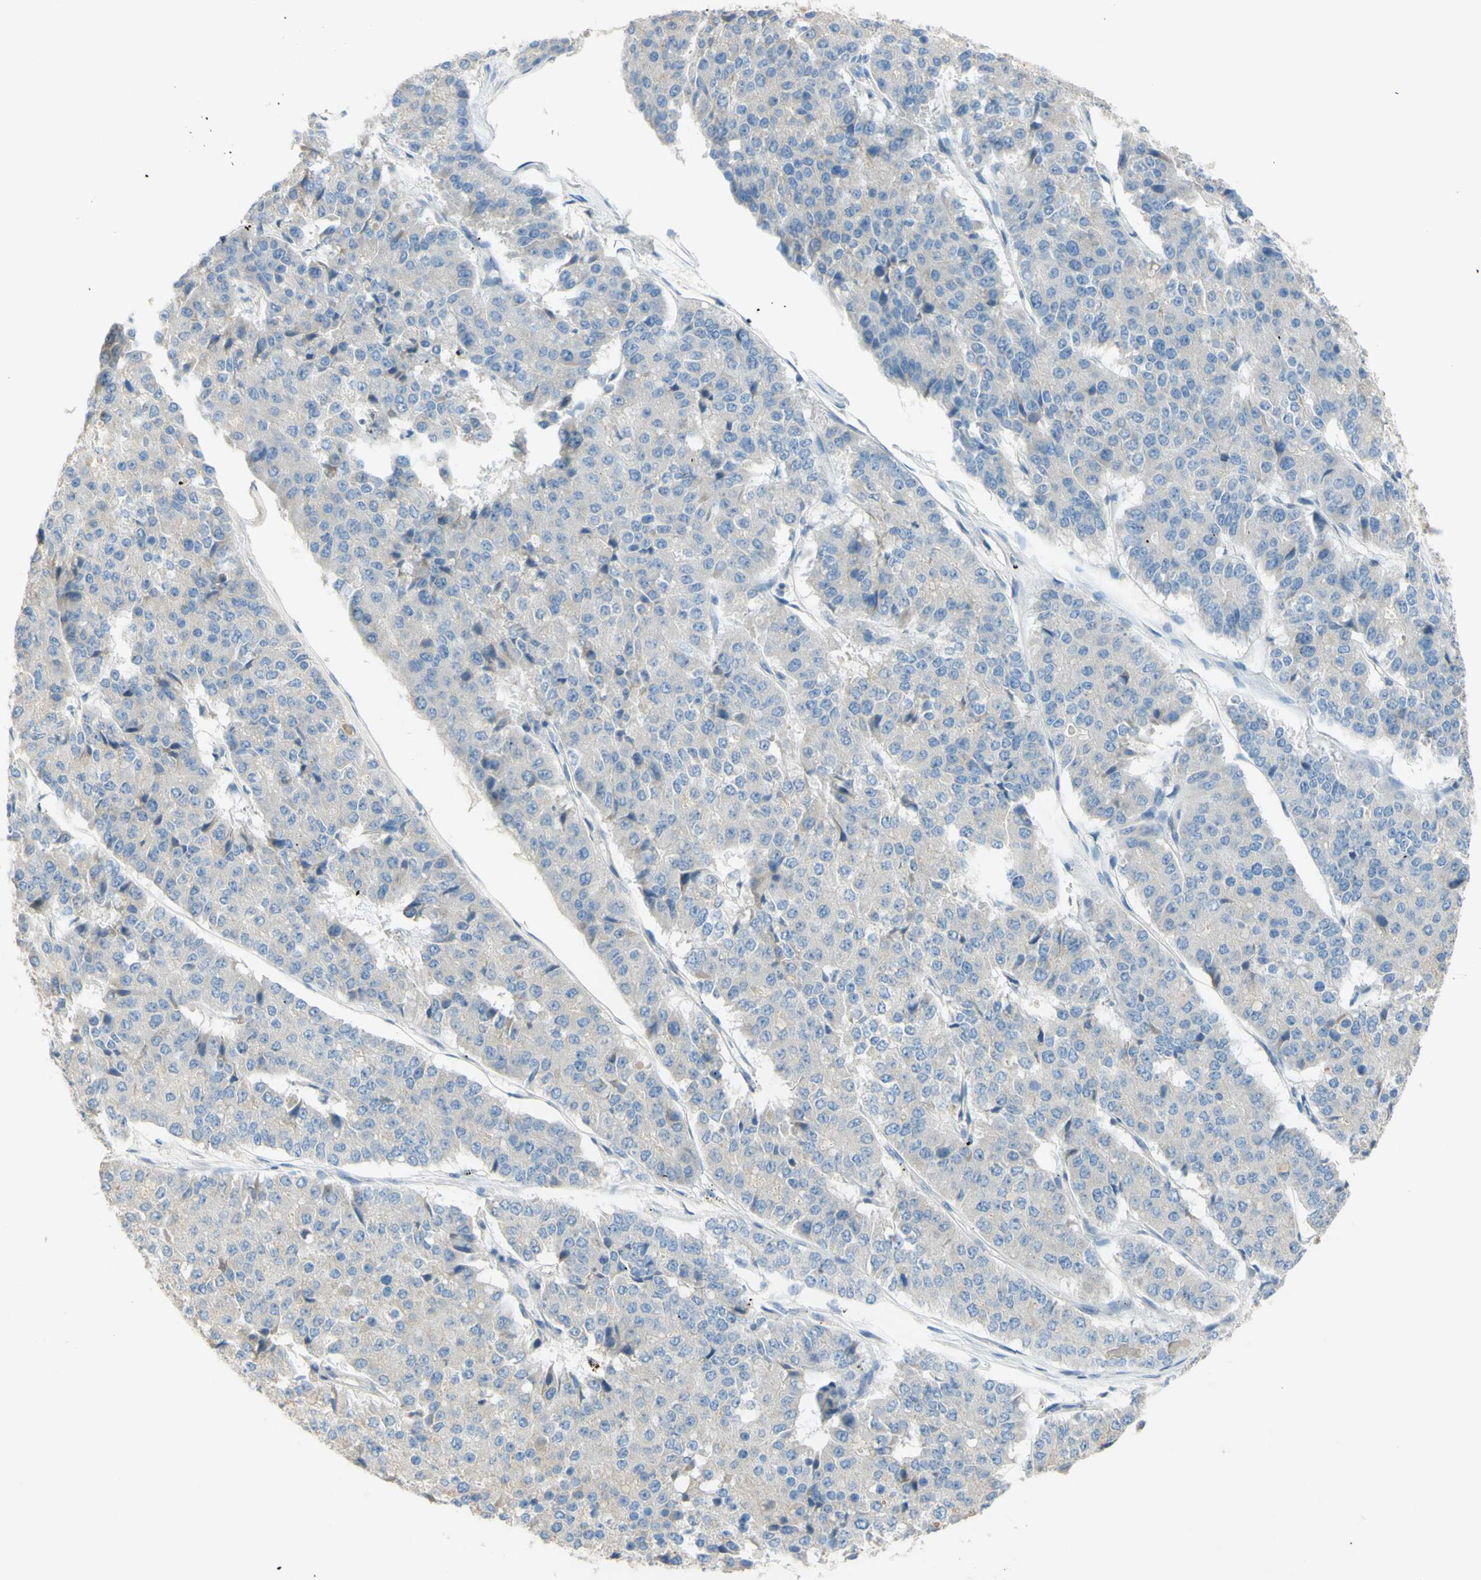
{"staining": {"intensity": "weak", "quantity": ">75%", "location": "cytoplasmic/membranous"}, "tissue": "pancreatic cancer", "cell_type": "Tumor cells", "image_type": "cancer", "snomed": [{"axis": "morphology", "description": "Adenocarcinoma, NOS"}, {"axis": "topography", "description": "Pancreas"}], "caption": "The image exhibits a brown stain indicating the presence of a protein in the cytoplasmic/membranous of tumor cells in pancreatic cancer. The protein of interest is stained brown, and the nuclei are stained in blue (DAB (3,3'-diaminobenzidine) IHC with brightfield microscopy, high magnification).", "gene": "PACSIN1", "patient": {"sex": "male", "age": 50}}